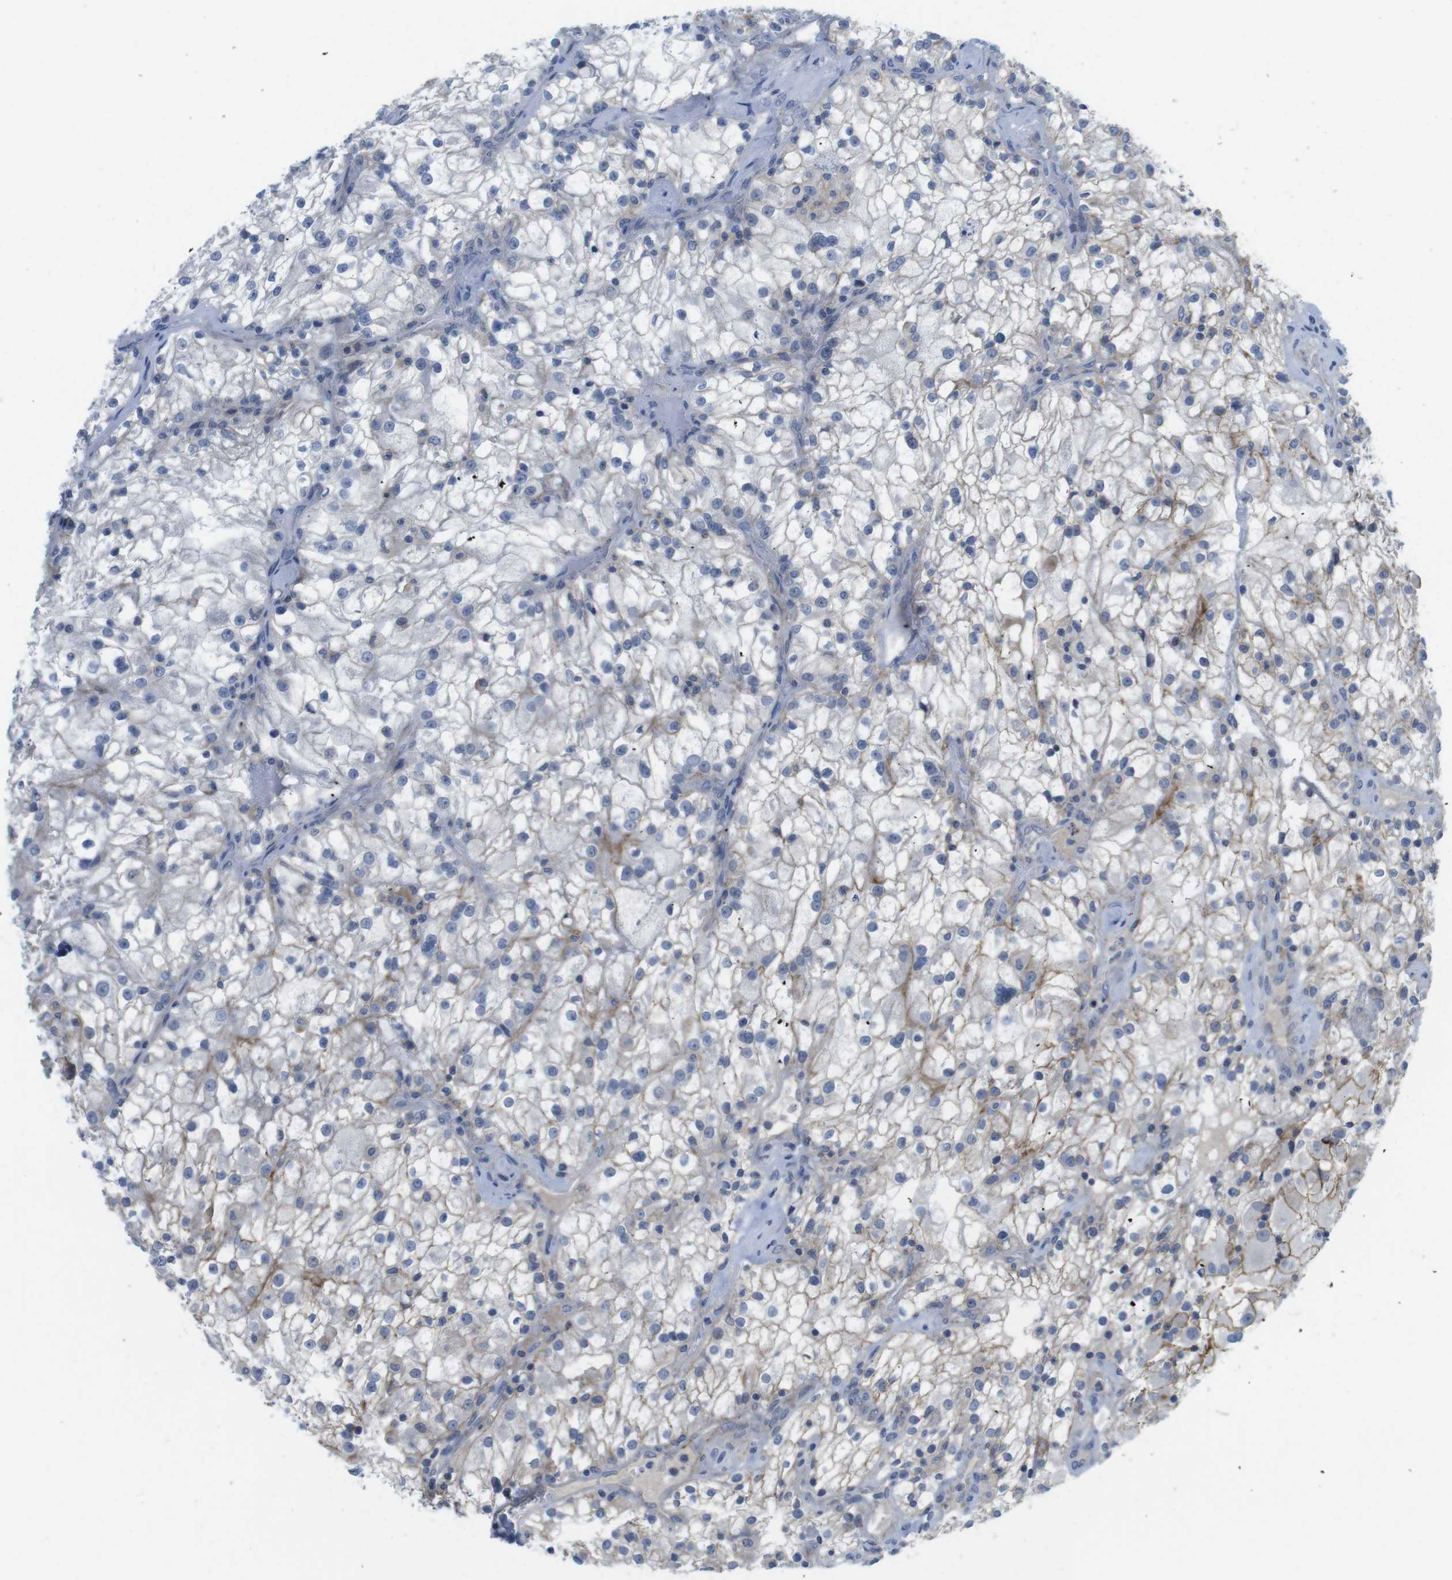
{"staining": {"intensity": "moderate", "quantity": "<25%", "location": "cytoplasmic/membranous"}, "tissue": "renal cancer", "cell_type": "Tumor cells", "image_type": "cancer", "snomed": [{"axis": "morphology", "description": "Adenocarcinoma, NOS"}, {"axis": "topography", "description": "Kidney"}], "caption": "A histopathology image of human renal cancer (adenocarcinoma) stained for a protein displays moderate cytoplasmic/membranous brown staining in tumor cells.", "gene": "SCRIB", "patient": {"sex": "female", "age": 52}}